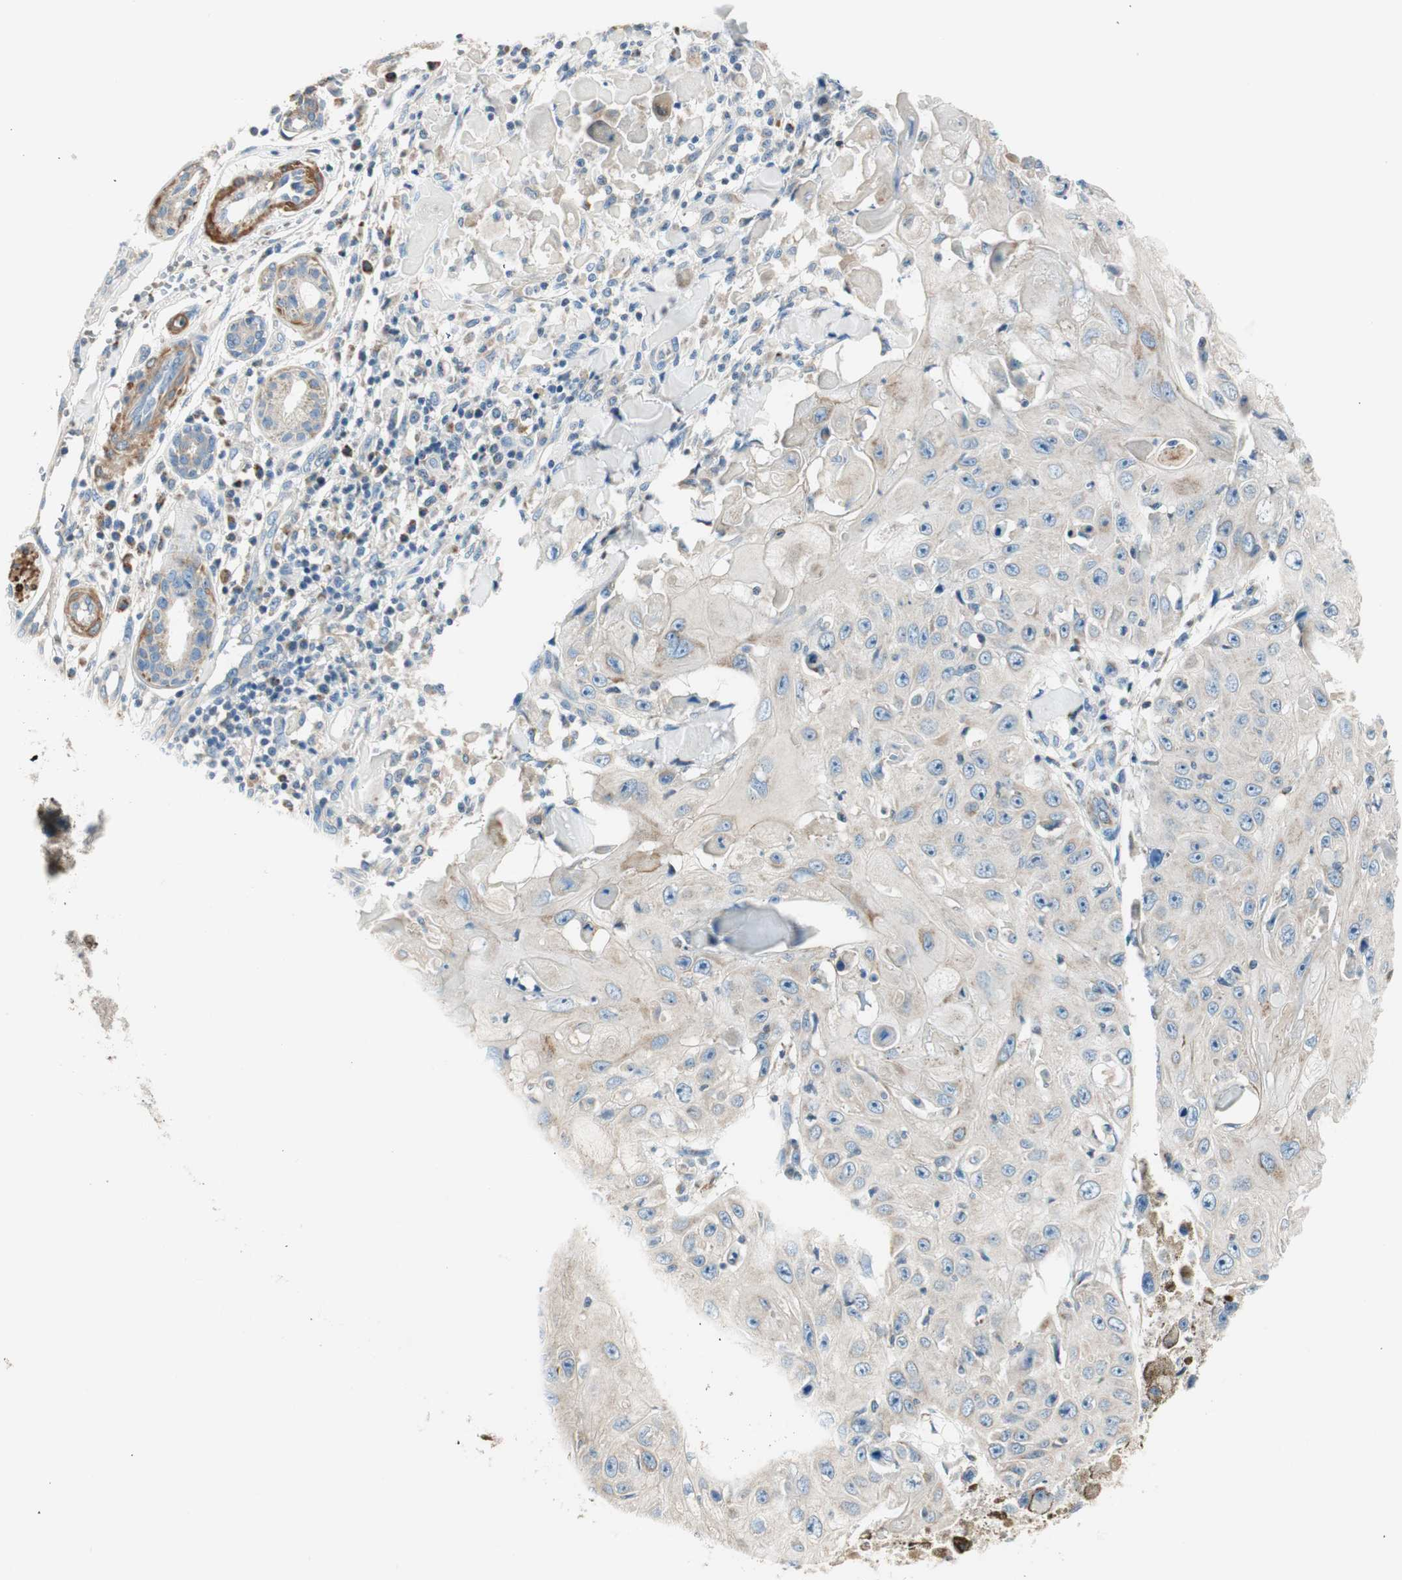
{"staining": {"intensity": "weak", "quantity": "<25%", "location": "cytoplasmic/membranous"}, "tissue": "skin cancer", "cell_type": "Tumor cells", "image_type": "cancer", "snomed": [{"axis": "morphology", "description": "Squamous cell carcinoma, NOS"}, {"axis": "topography", "description": "Skin"}], "caption": "High power microscopy micrograph of an IHC image of squamous cell carcinoma (skin), revealing no significant positivity in tumor cells.", "gene": "RORB", "patient": {"sex": "male", "age": 86}}